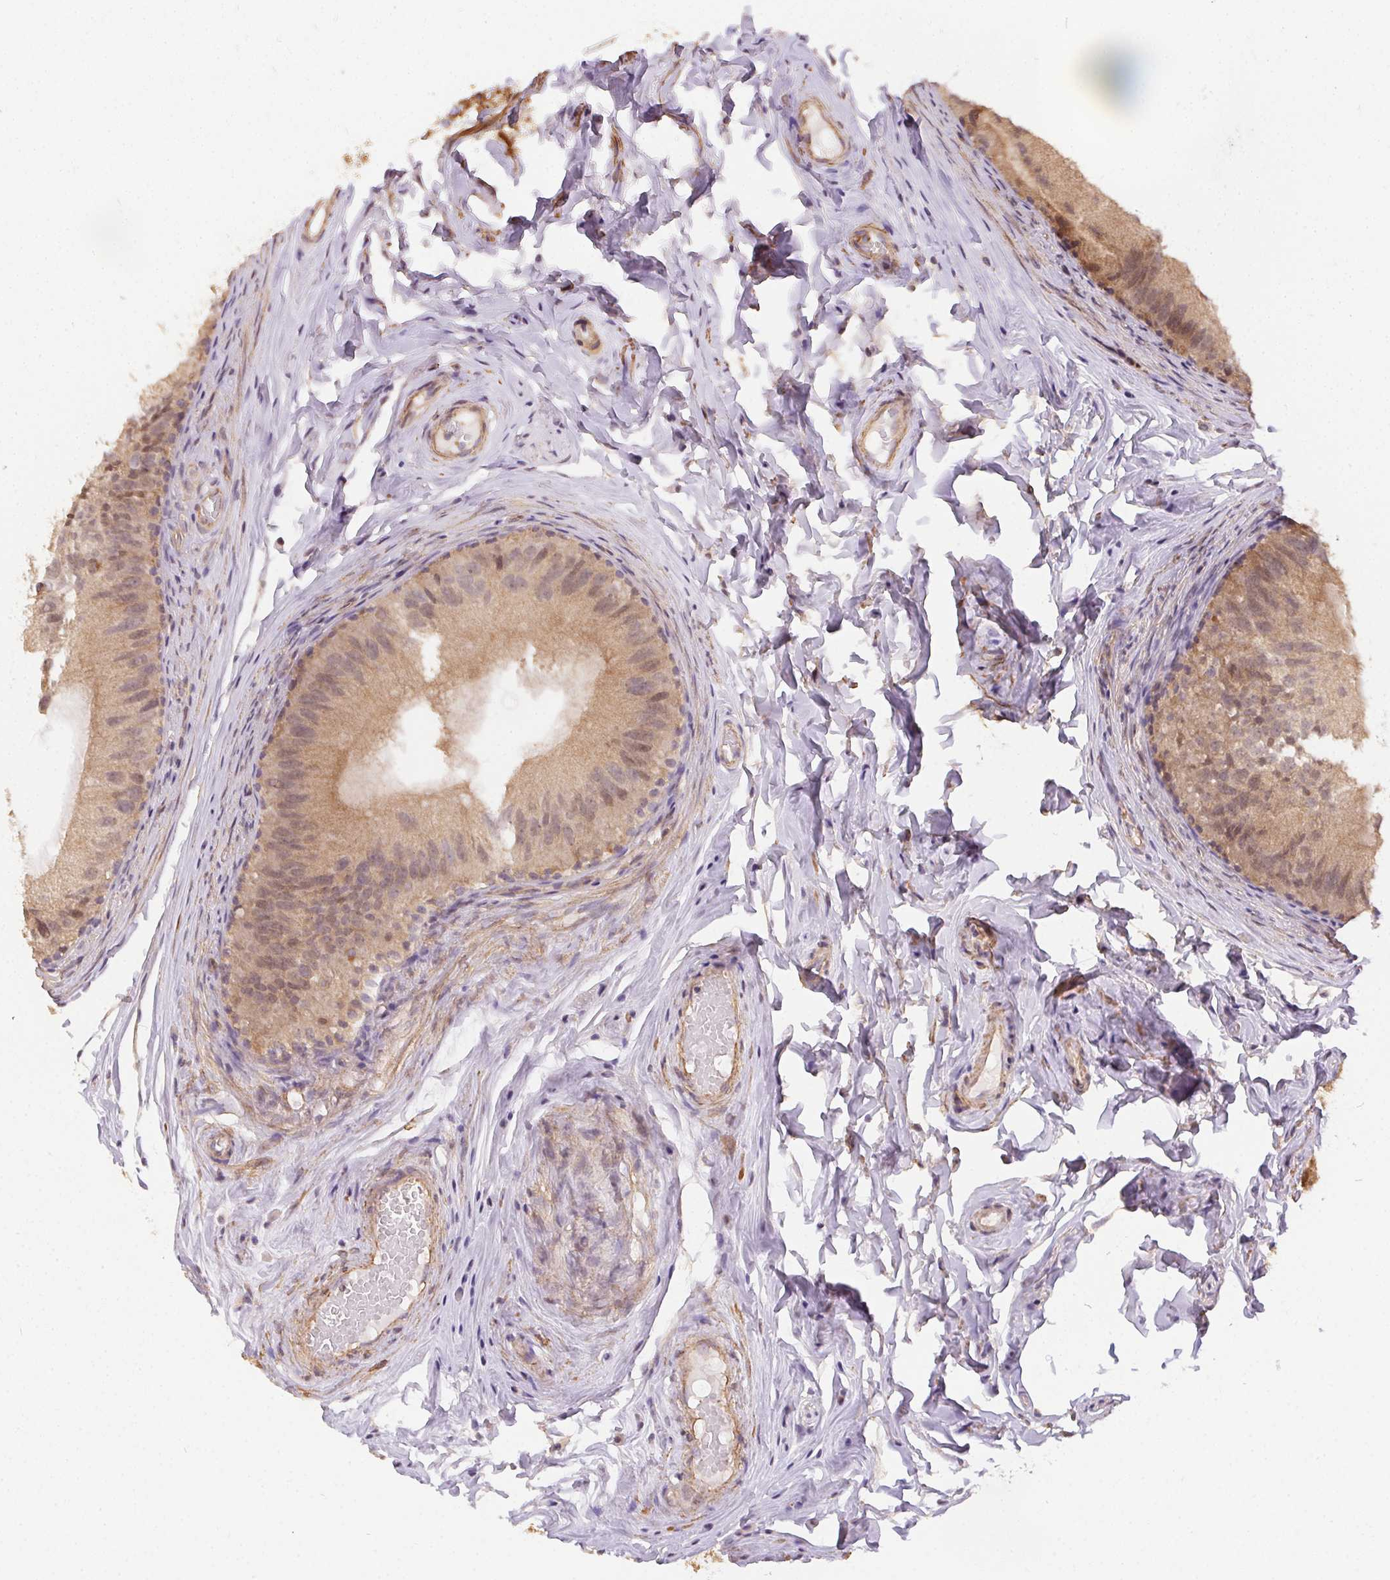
{"staining": {"intensity": "weak", "quantity": "25%-75%", "location": "cytoplasmic/membranous"}, "tissue": "epididymis", "cell_type": "Glandular cells", "image_type": "normal", "snomed": [{"axis": "morphology", "description": "Normal tissue, NOS"}, {"axis": "topography", "description": "Epididymis"}], "caption": "The immunohistochemical stain shows weak cytoplasmic/membranous positivity in glandular cells of benign epididymis.", "gene": "REV3L", "patient": {"sex": "male", "age": 45}}